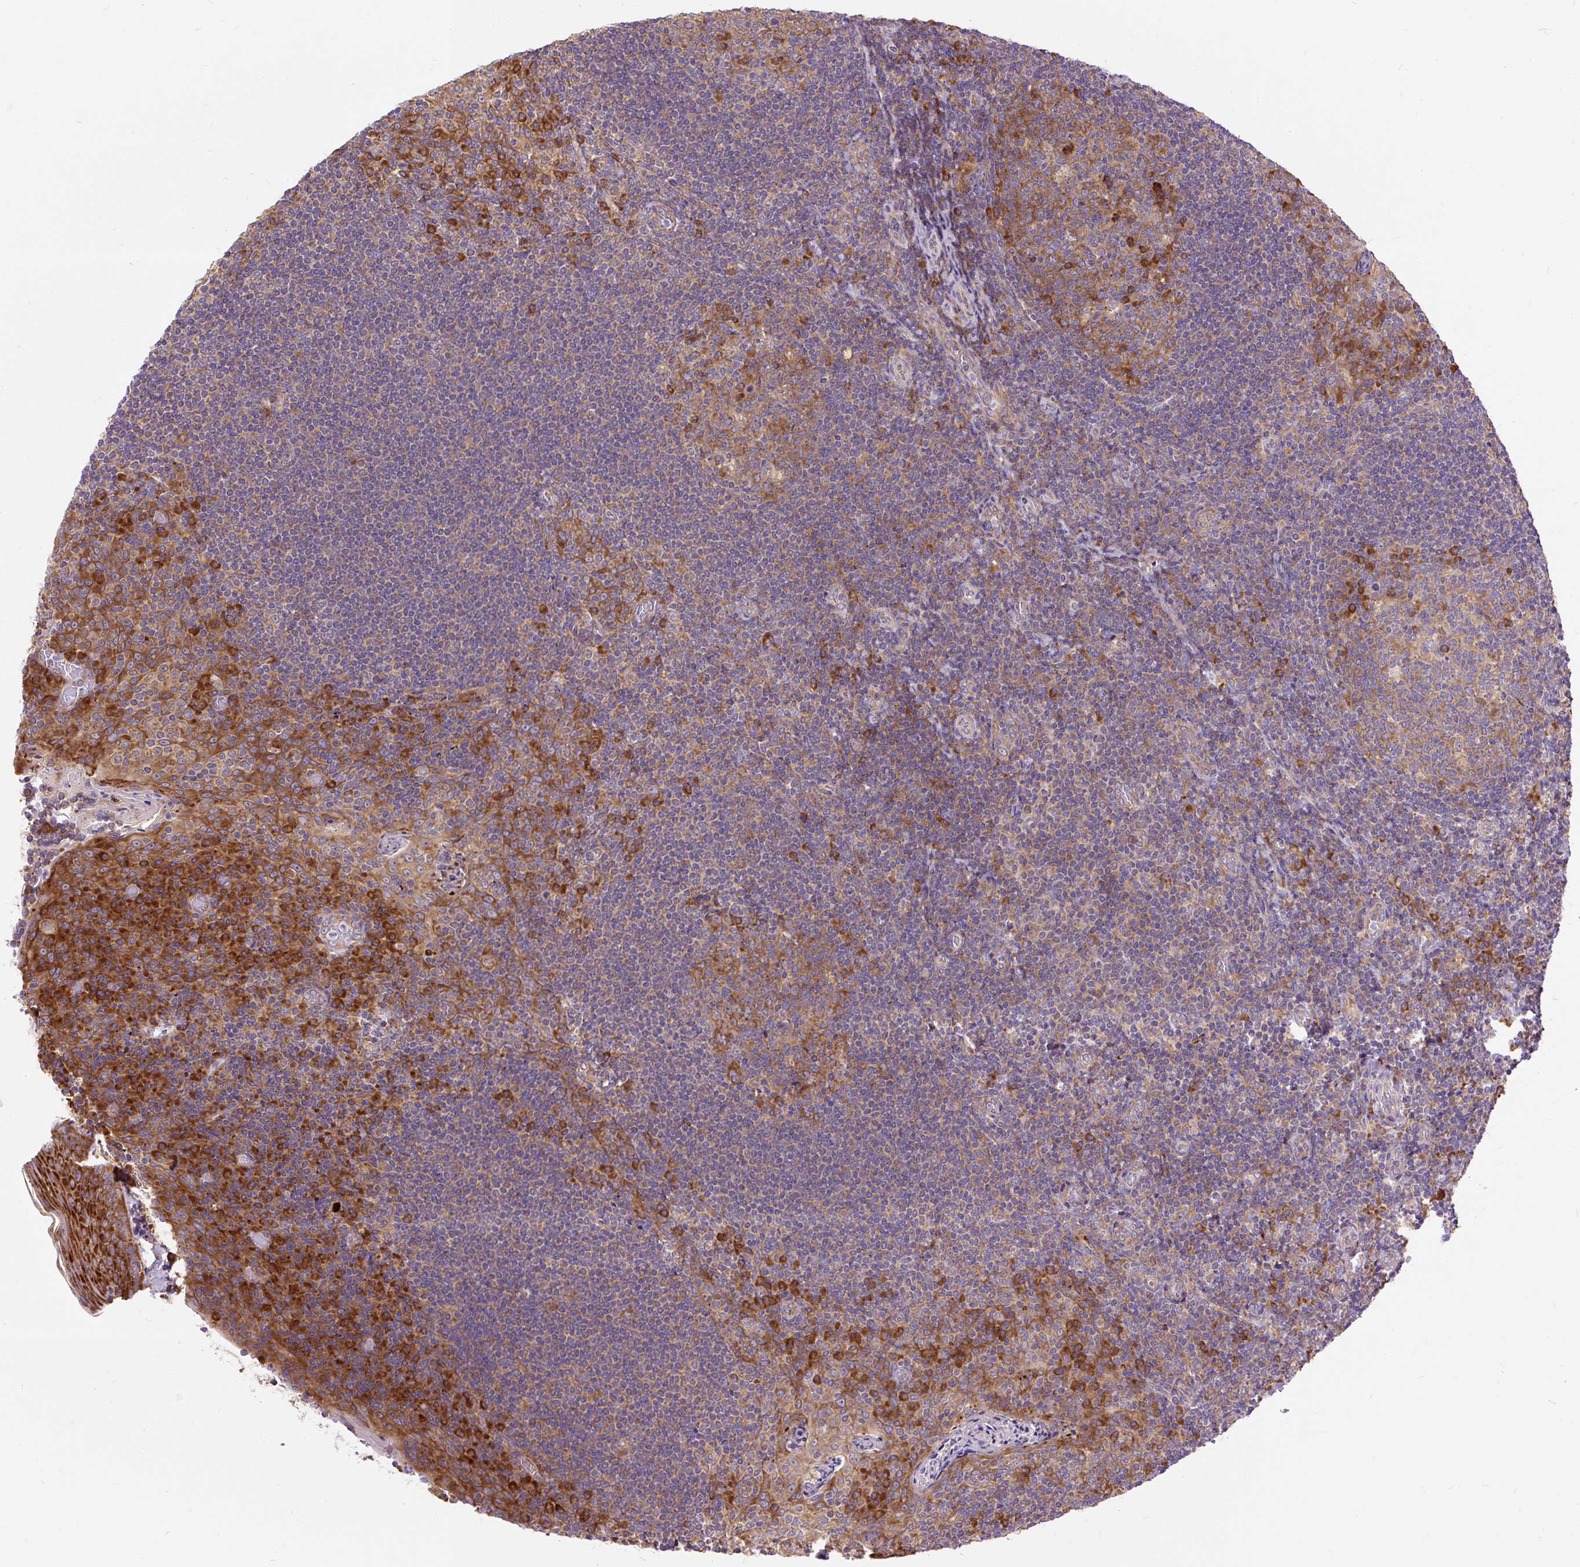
{"staining": {"intensity": "moderate", "quantity": ">75%", "location": "cytoplasmic/membranous"}, "tissue": "tonsil", "cell_type": "Germinal center cells", "image_type": "normal", "snomed": [{"axis": "morphology", "description": "Normal tissue, NOS"}, {"axis": "topography", "description": "Tonsil"}], "caption": "Tonsil stained with a protein marker exhibits moderate staining in germinal center cells.", "gene": "RPS5", "patient": {"sex": "male", "age": 17}}